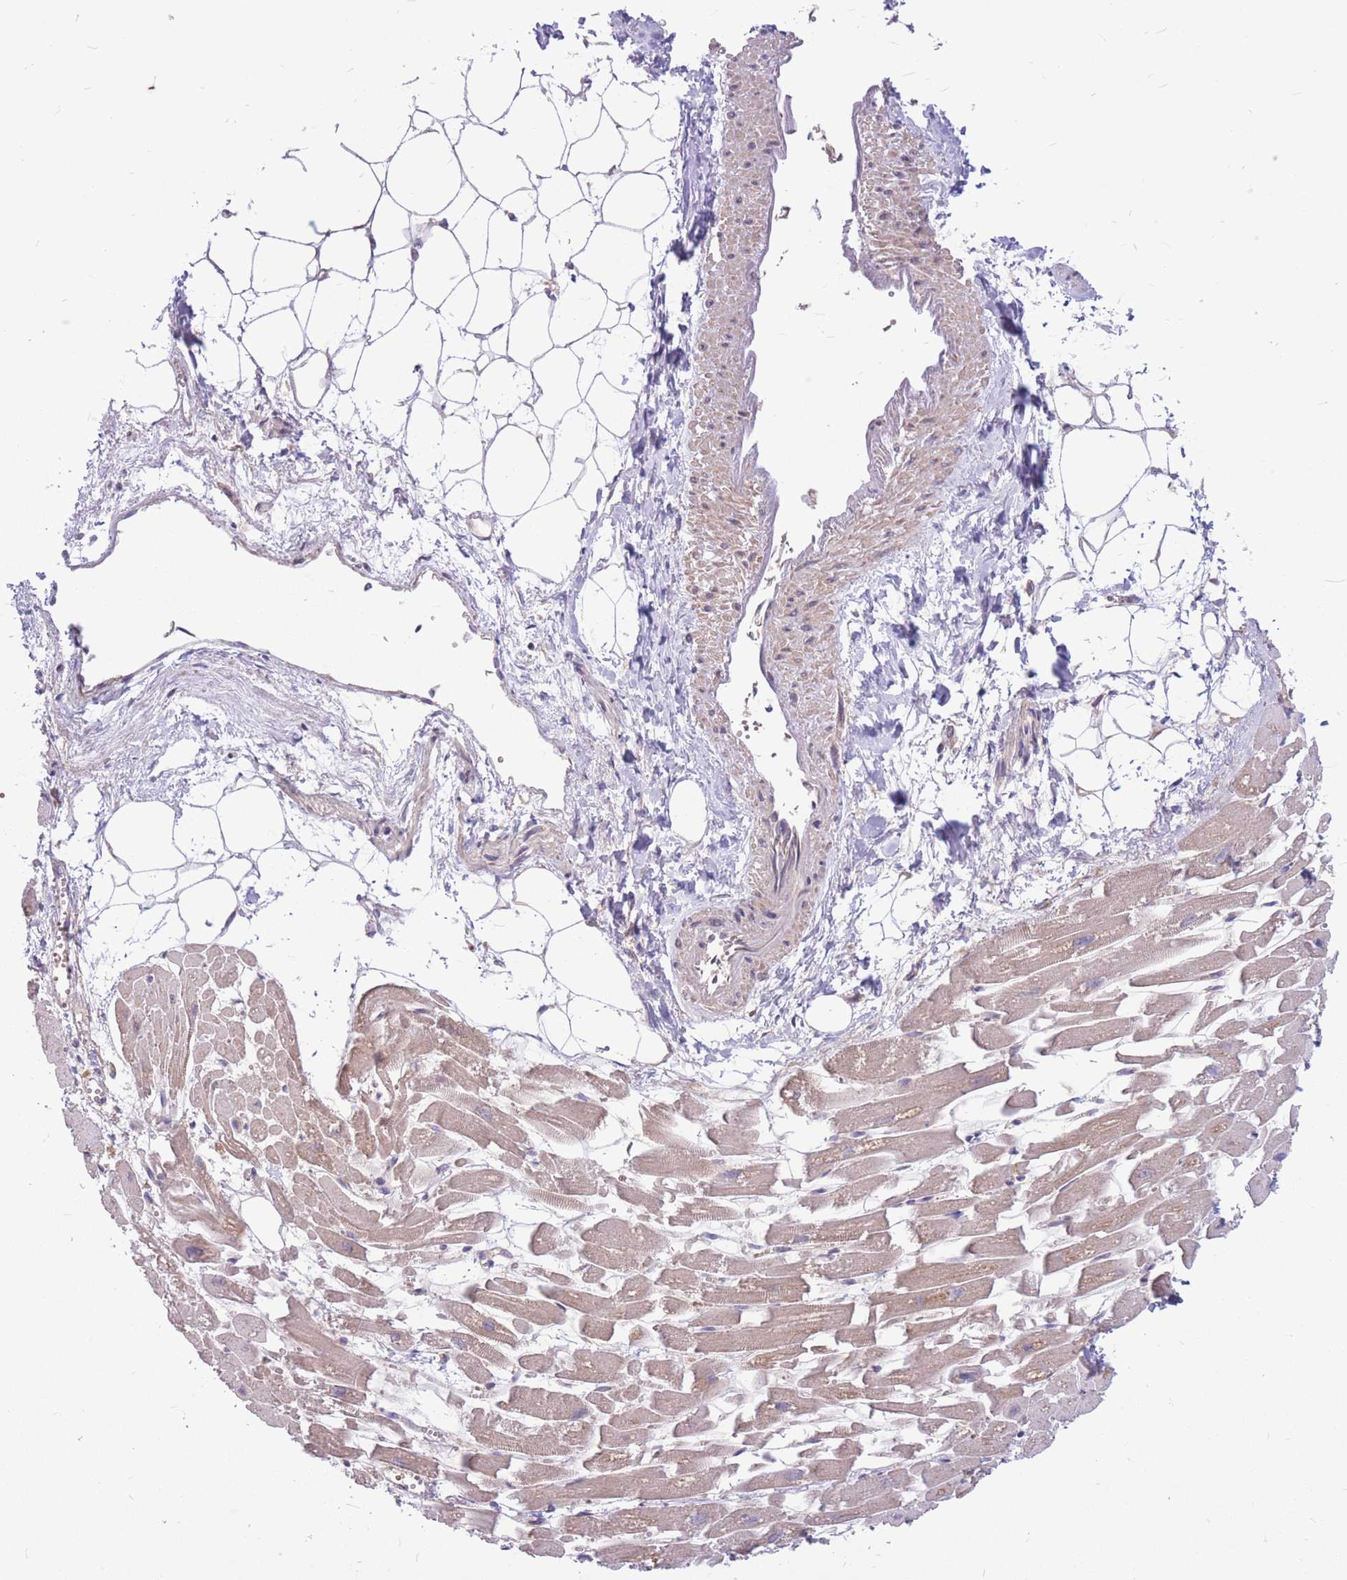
{"staining": {"intensity": "moderate", "quantity": ">75%", "location": "cytoplasmic/membranous"}, "tissue": "heart muscle", "cell_type": "Cardiomyocytes", "image_type": "normal", "snomed": [{"axis": "morphology", "description": "Normal tissue, NOS"}, {"axis": "topography", "description": "Heart"}], "caption": "The micrograph shows immunohistochemical staining of unremarkable heart muscle. There is moderate cytoplasmic/membranous positivity is identified in about >75% of cardiomyocytes.", "gene": "GMNN", "patient": {"sex": "female", "age": 64}}